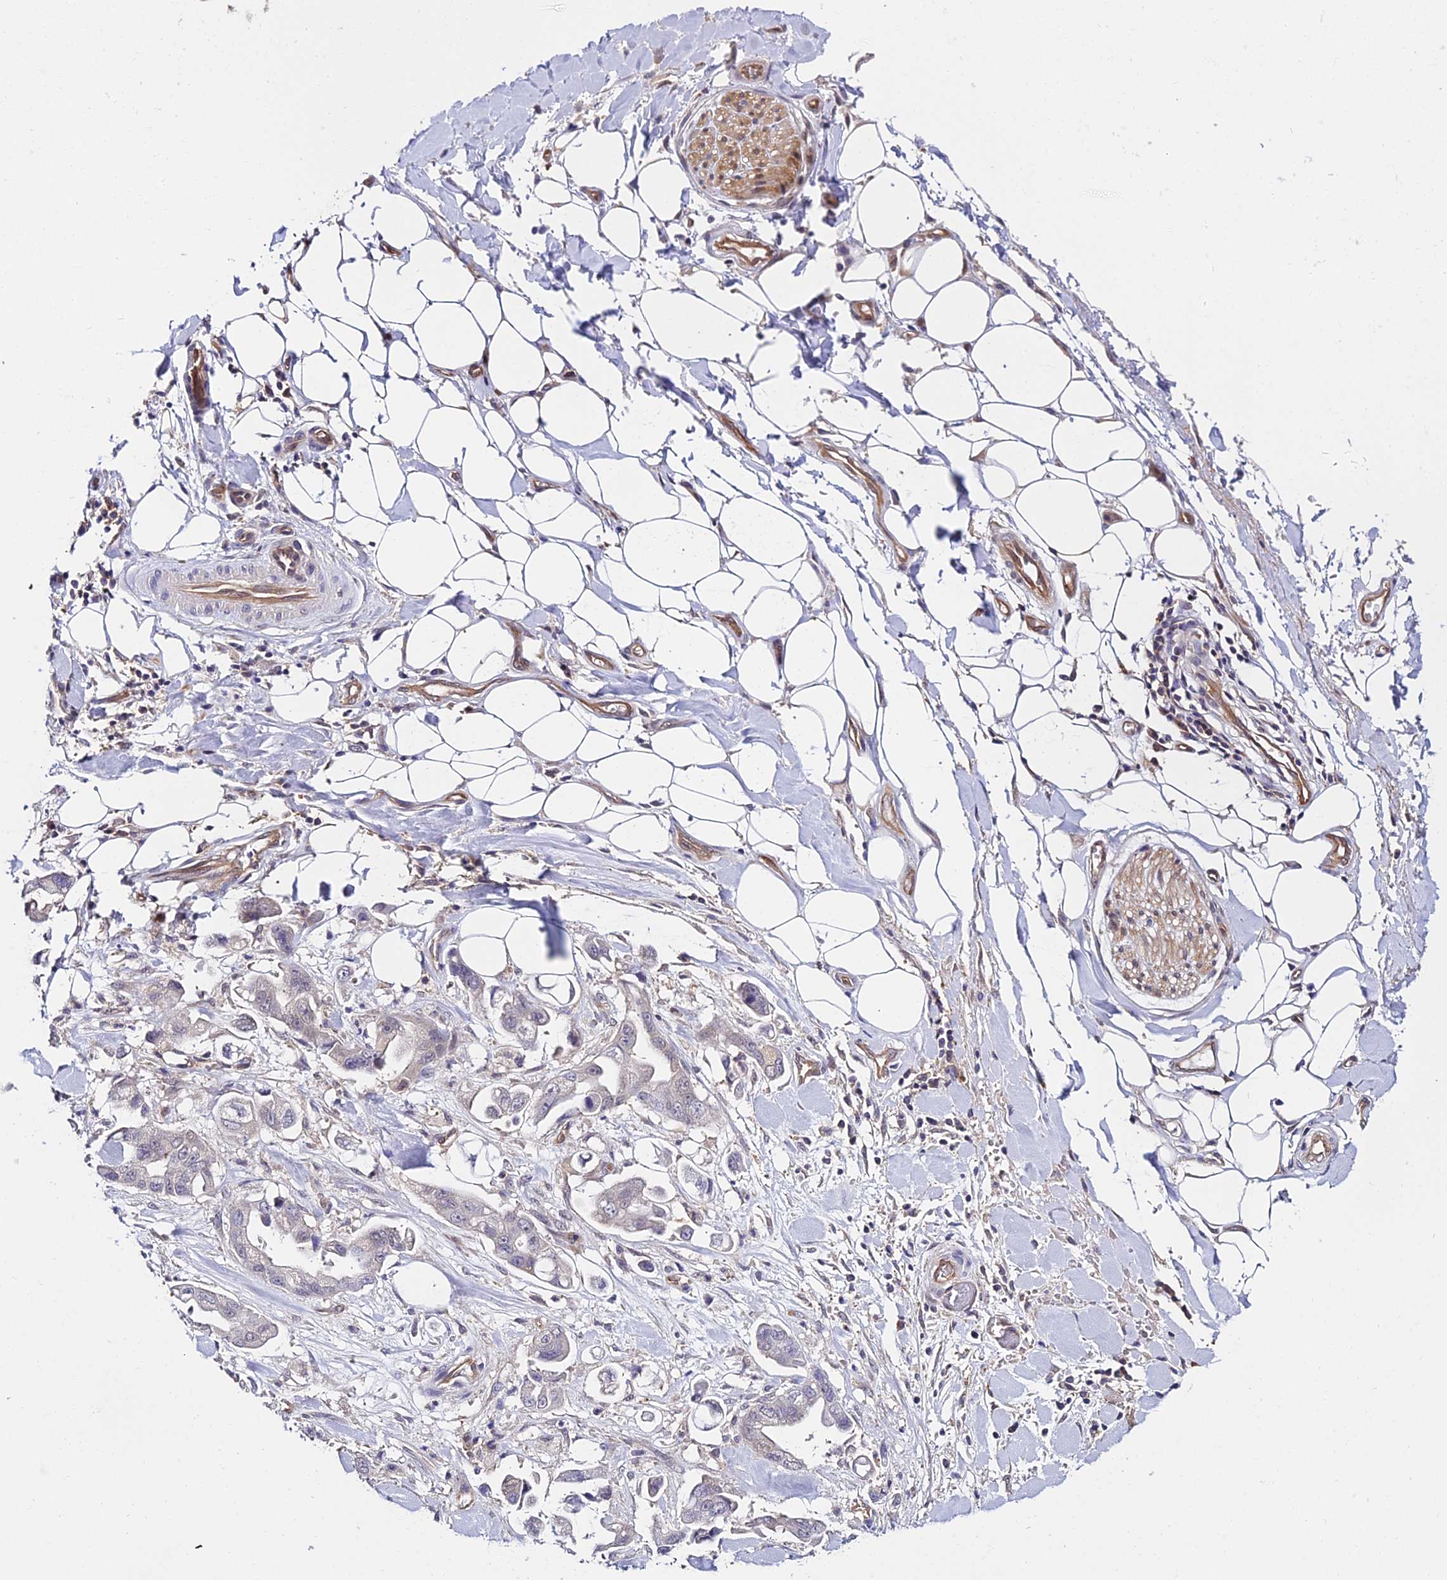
{"staining": {"intensity": "negative", "quantity": "none", "location": "none"}, "tissue": "stomach cancer", "cell_type": "Tumor cells", "image_type": "cancer", "snomed": [{"axis": "morphology", "description": "Adenocarcinoma, NOS"}, {"axis": "topography", "description": "Stomach"}], "caption": "This micrograph is of adenocarcinoma (stomach) stained with immunohistochemistry to label a protein in brown with the nuclei are counter-stained blue. There is no positivity in tumor cells.", "gene": "PPP2R2C", "patient": {"sex": "male", "age": 62}}